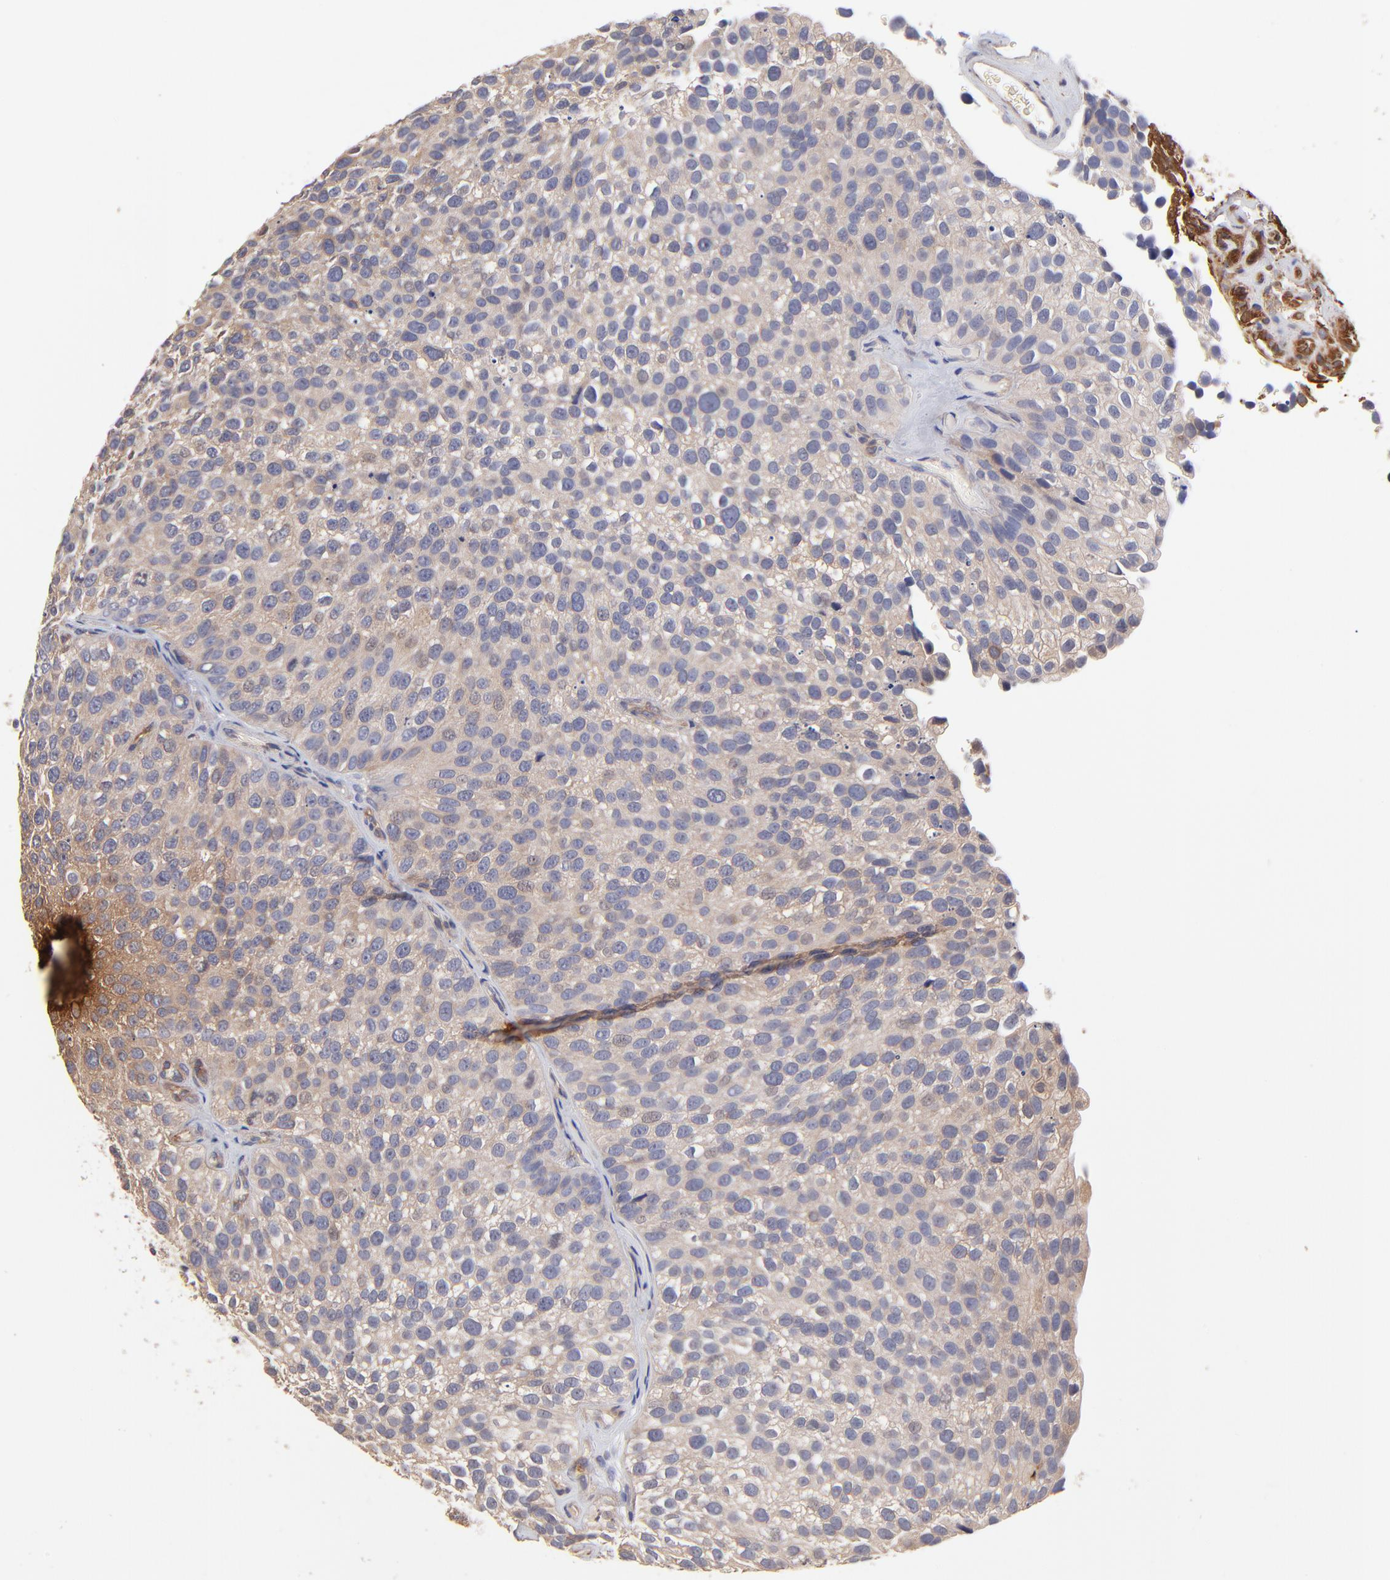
{"staining": {"intensity": "negative", "quantity": "none", "location": "none"}, "tissue": "urothelial cancer", "cell_type": "Tumor cells", "image_type": "cancer", "snomed": [{"axis": "morphology", "description": "Urothelial carcinoma, High grade"}, {"axis": "topography", "description": "Urinary bladder"}], "caption": "Urothelial cancer was stained to show a protein in brown. There is no significant staining in tumor cells.", "gene": "ASB7", "patient": {"sex": "male", "age": 72}}